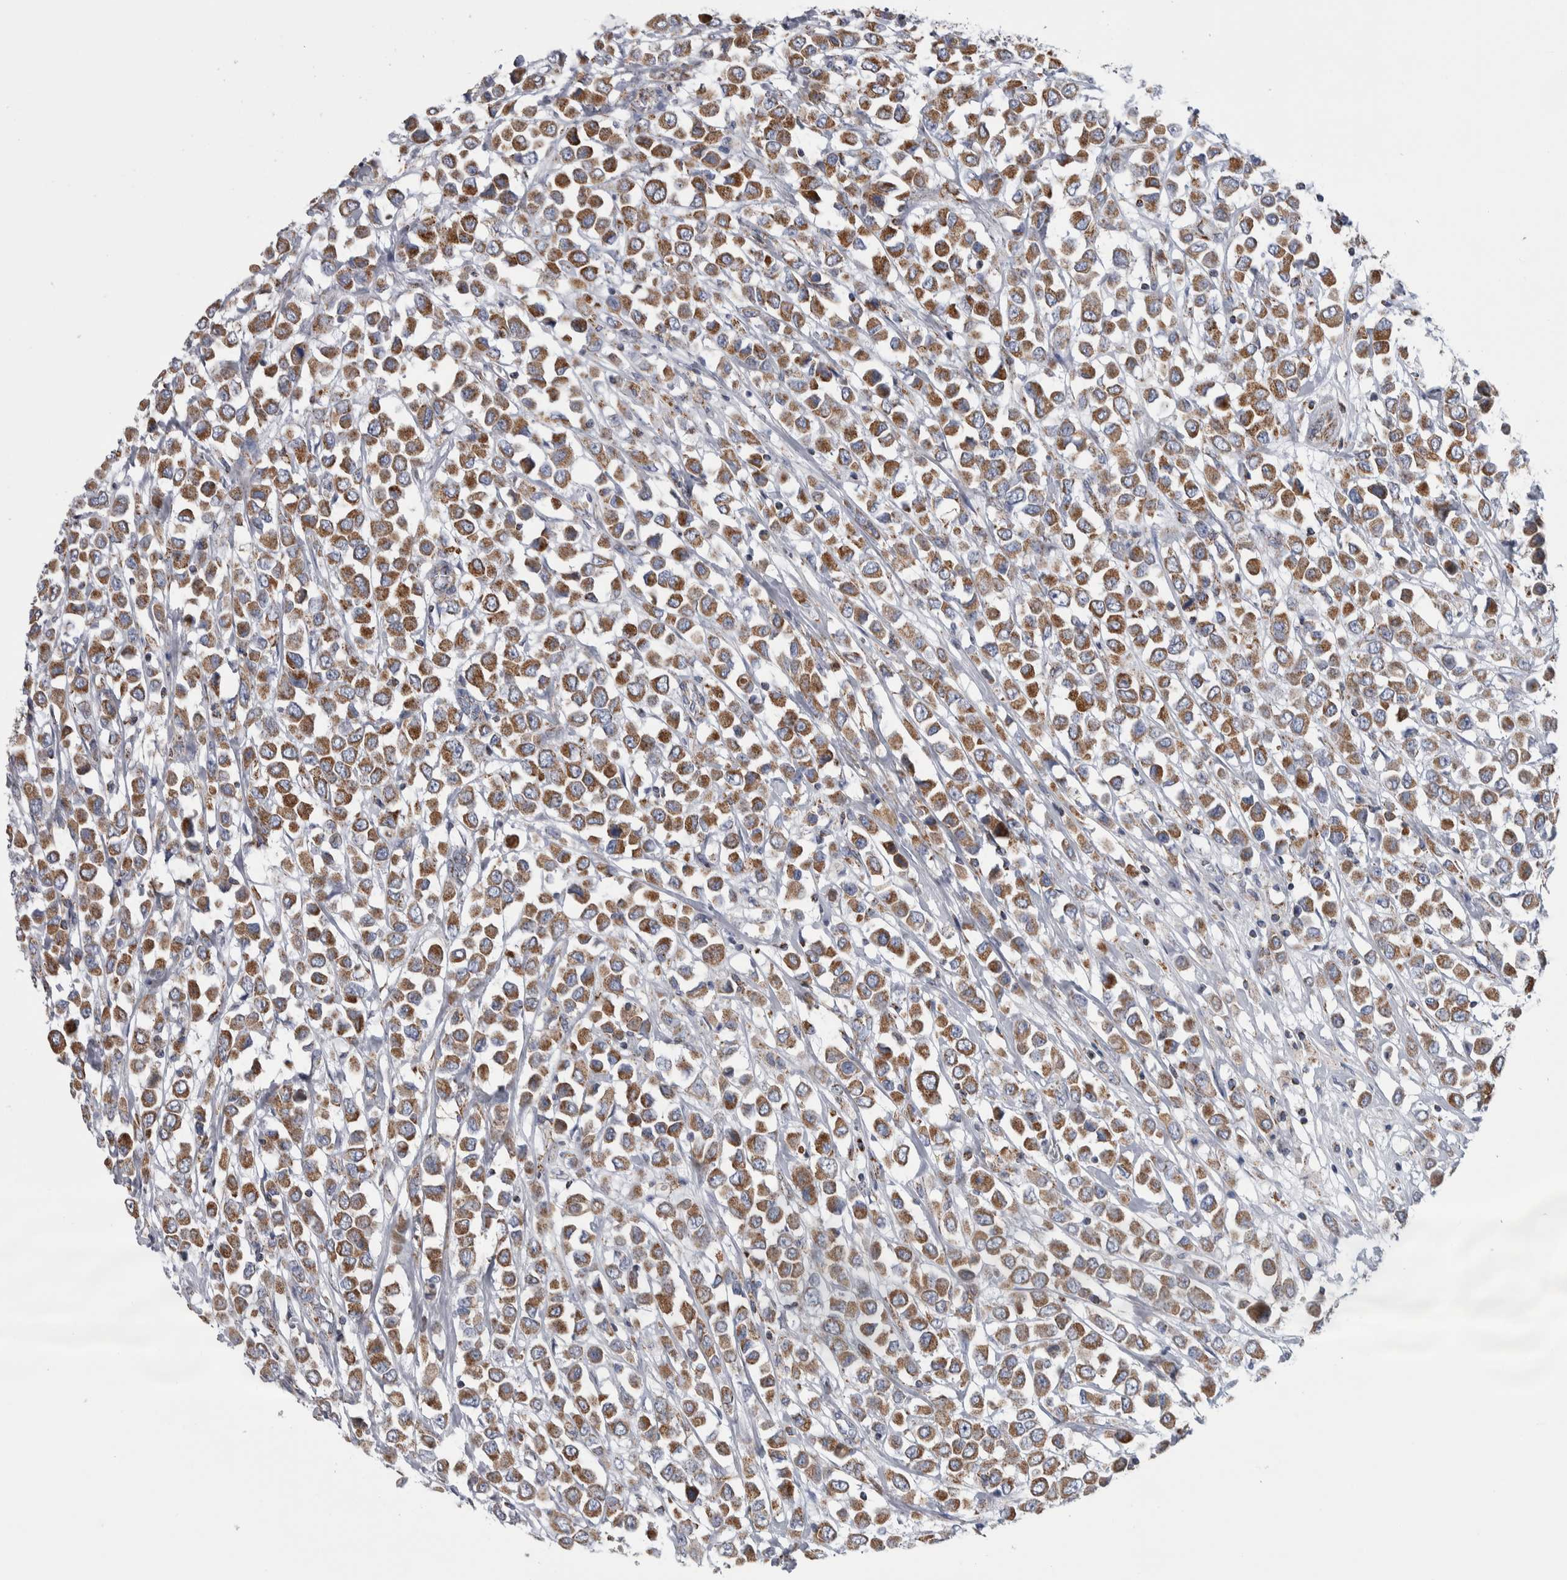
{"staining": {"intensity": "moderate", "quantity": ">75%", "location": "cytoplasmic/membranous"}, "tissue": "breast cancer", "cell_type": "Tumor cells", "image_type": "cancer", "snomed": [{"axis": "morphology", "description": "Duct carcinoma"}, {"axis": "topography", "description": "Breast"}], "caption": "IHC micrograph of human invasive ductal carcinoma (breast) stained for a protein (brown), which displays medium levels of moderate cytoplasmic/membranous positivity in about >75% of tumor cells.", "gene": "ETFA", "patient": {"sex": "female", "age": 61}}